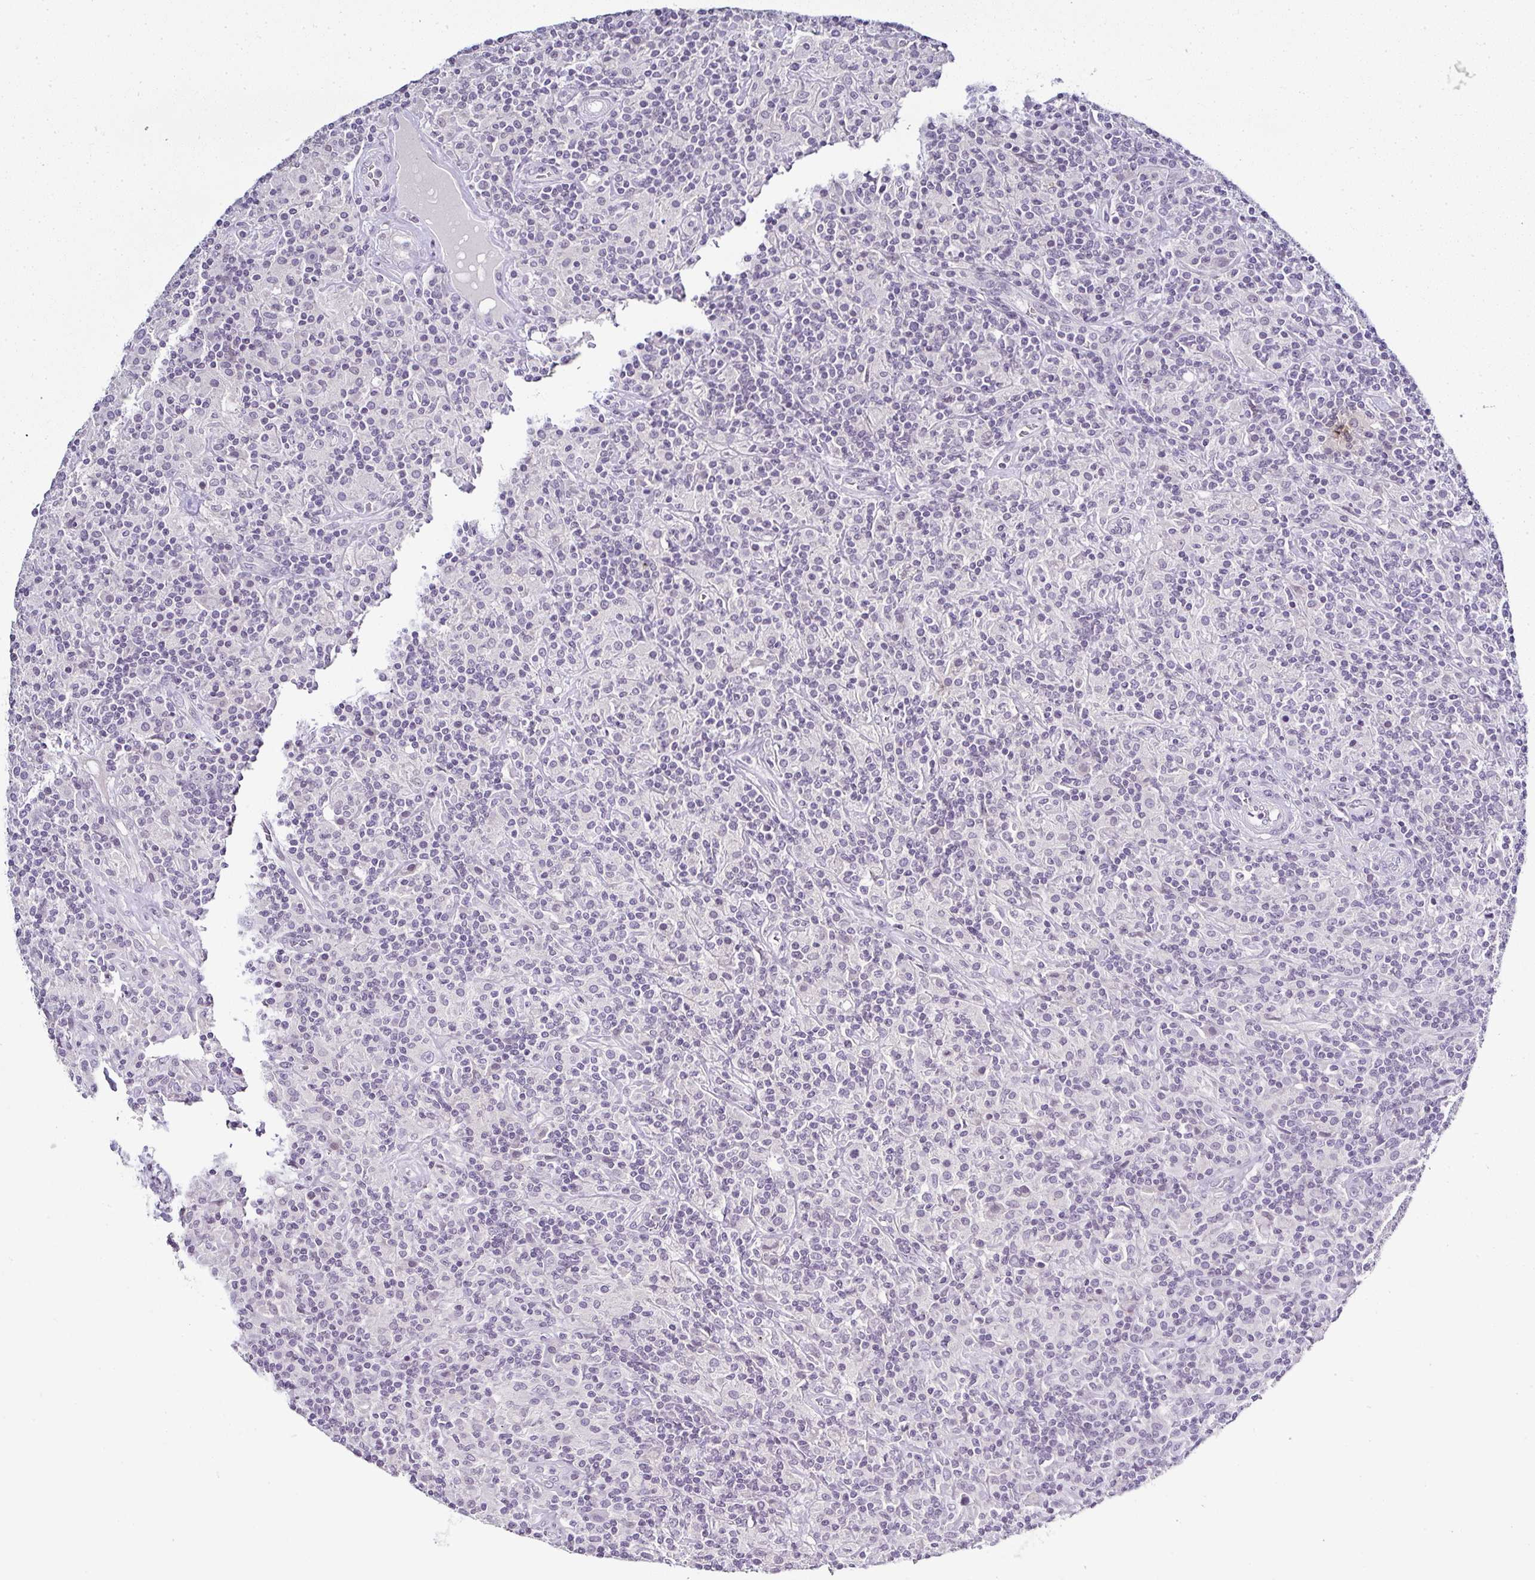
{"staining": {"intensity": "negative", "quantity": "none", "location": "none"}, "tissue": "lymphoma", "cell_type": "Tumor cells", "image_type": "cancer", "snomed": [{"axis": "morphology", "description": "Hodgkin's disease, NOS"}, {"axis": "topography", "description": "Lymph node"}], "caption": "Hodgkin's disease stained for a protein using immunohistochemistry exhibits no staining tumor cells.", "gene": "SERPINB3", "patient": {"sex": "male", "age": 70}}